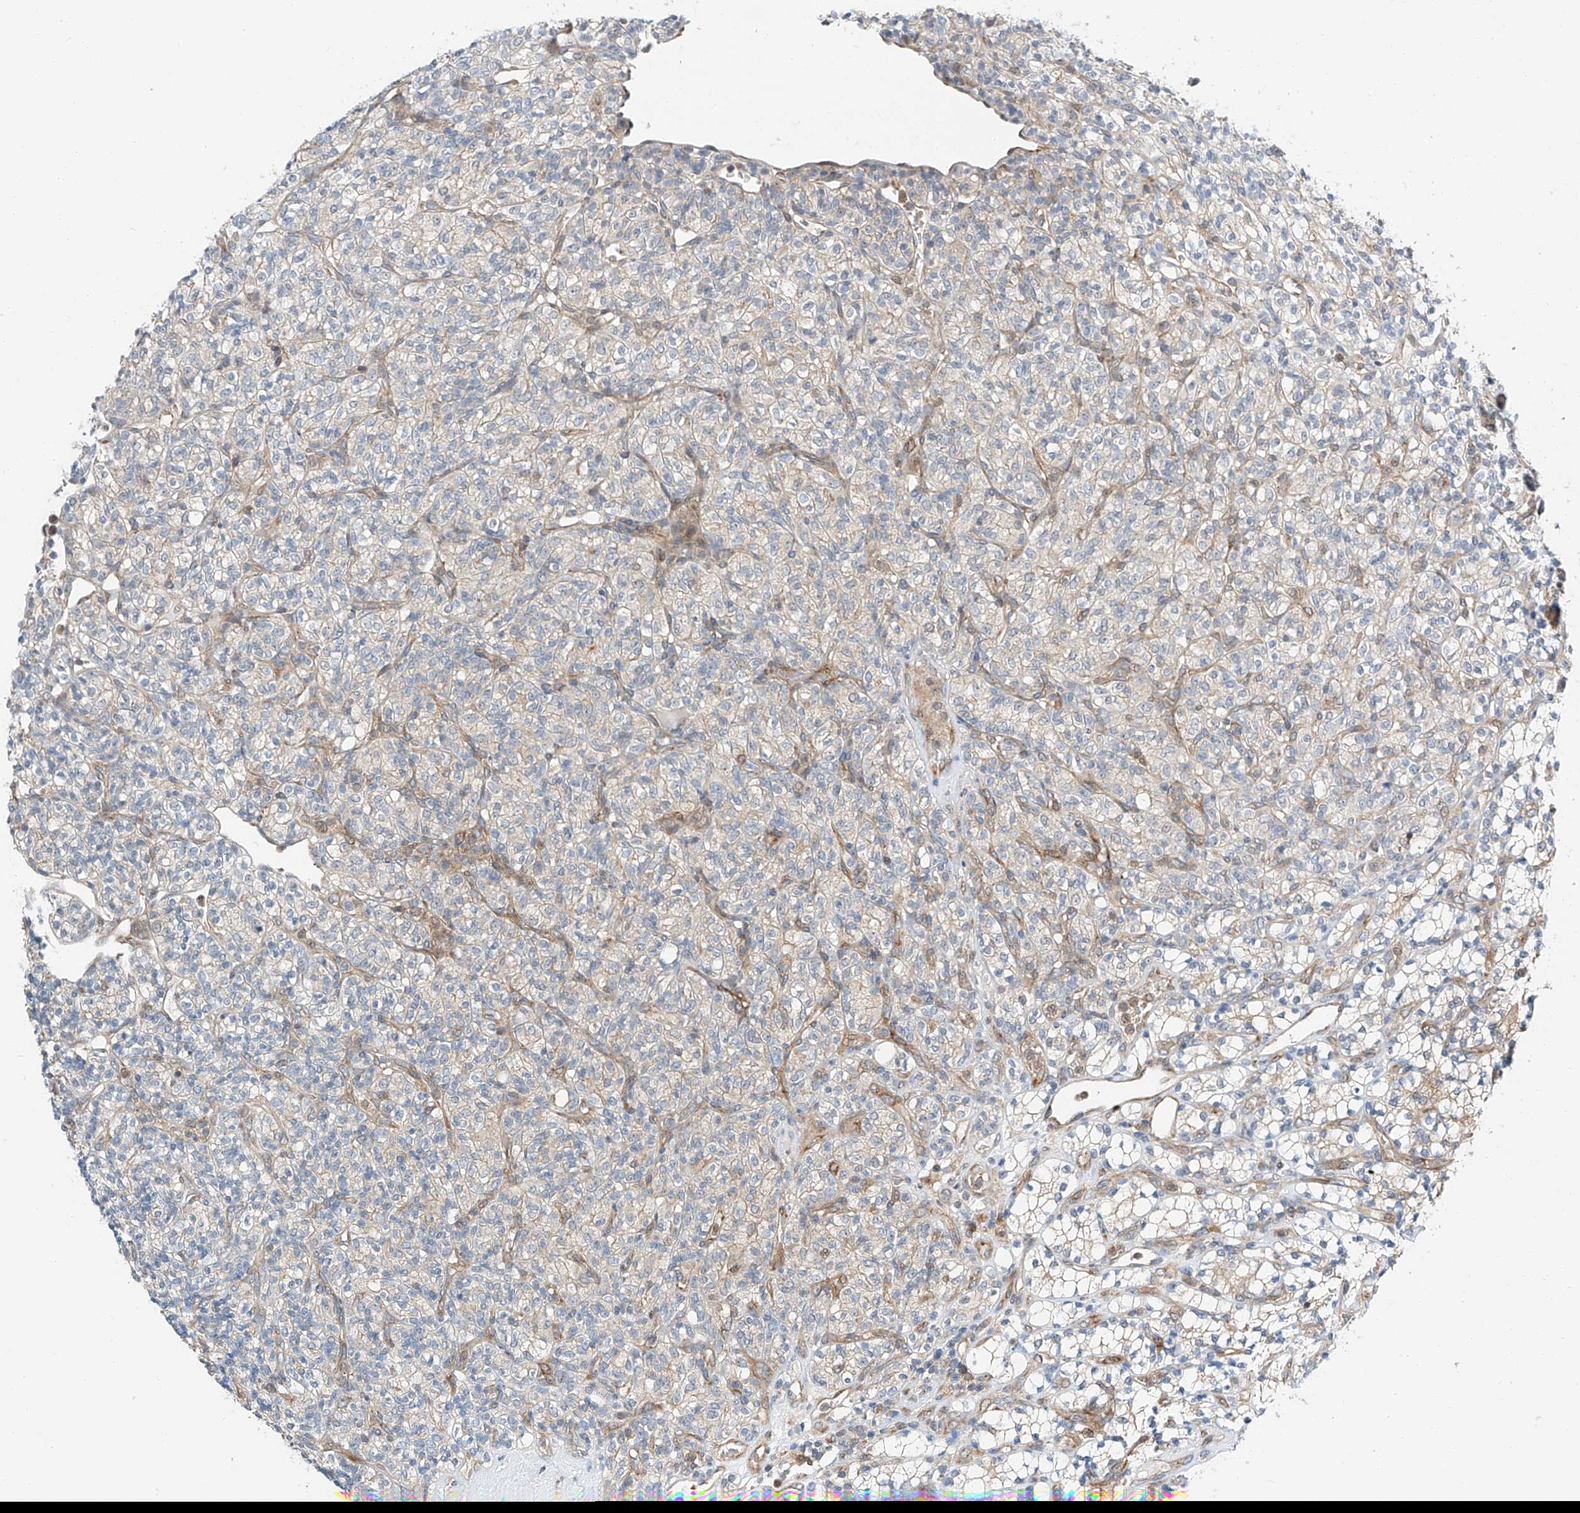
{"staining": {"intensity": "negative", "quantity": "none", "location": "none"}, "tissue": "renal cancer", "cell_type": "Tumor cells", "image_type": "cancer", "snomed": [{"axis": "morphology", "description": "Adenocarcinoma, NOS"}, {"axis": "topography", "description": "Kidney"}], "caption": "Tumor cells are negative for brown protein staining in adenocarcinoma (renal).", "gene": "CLDND1", "patient": {"sex": "male", "age": 77}}